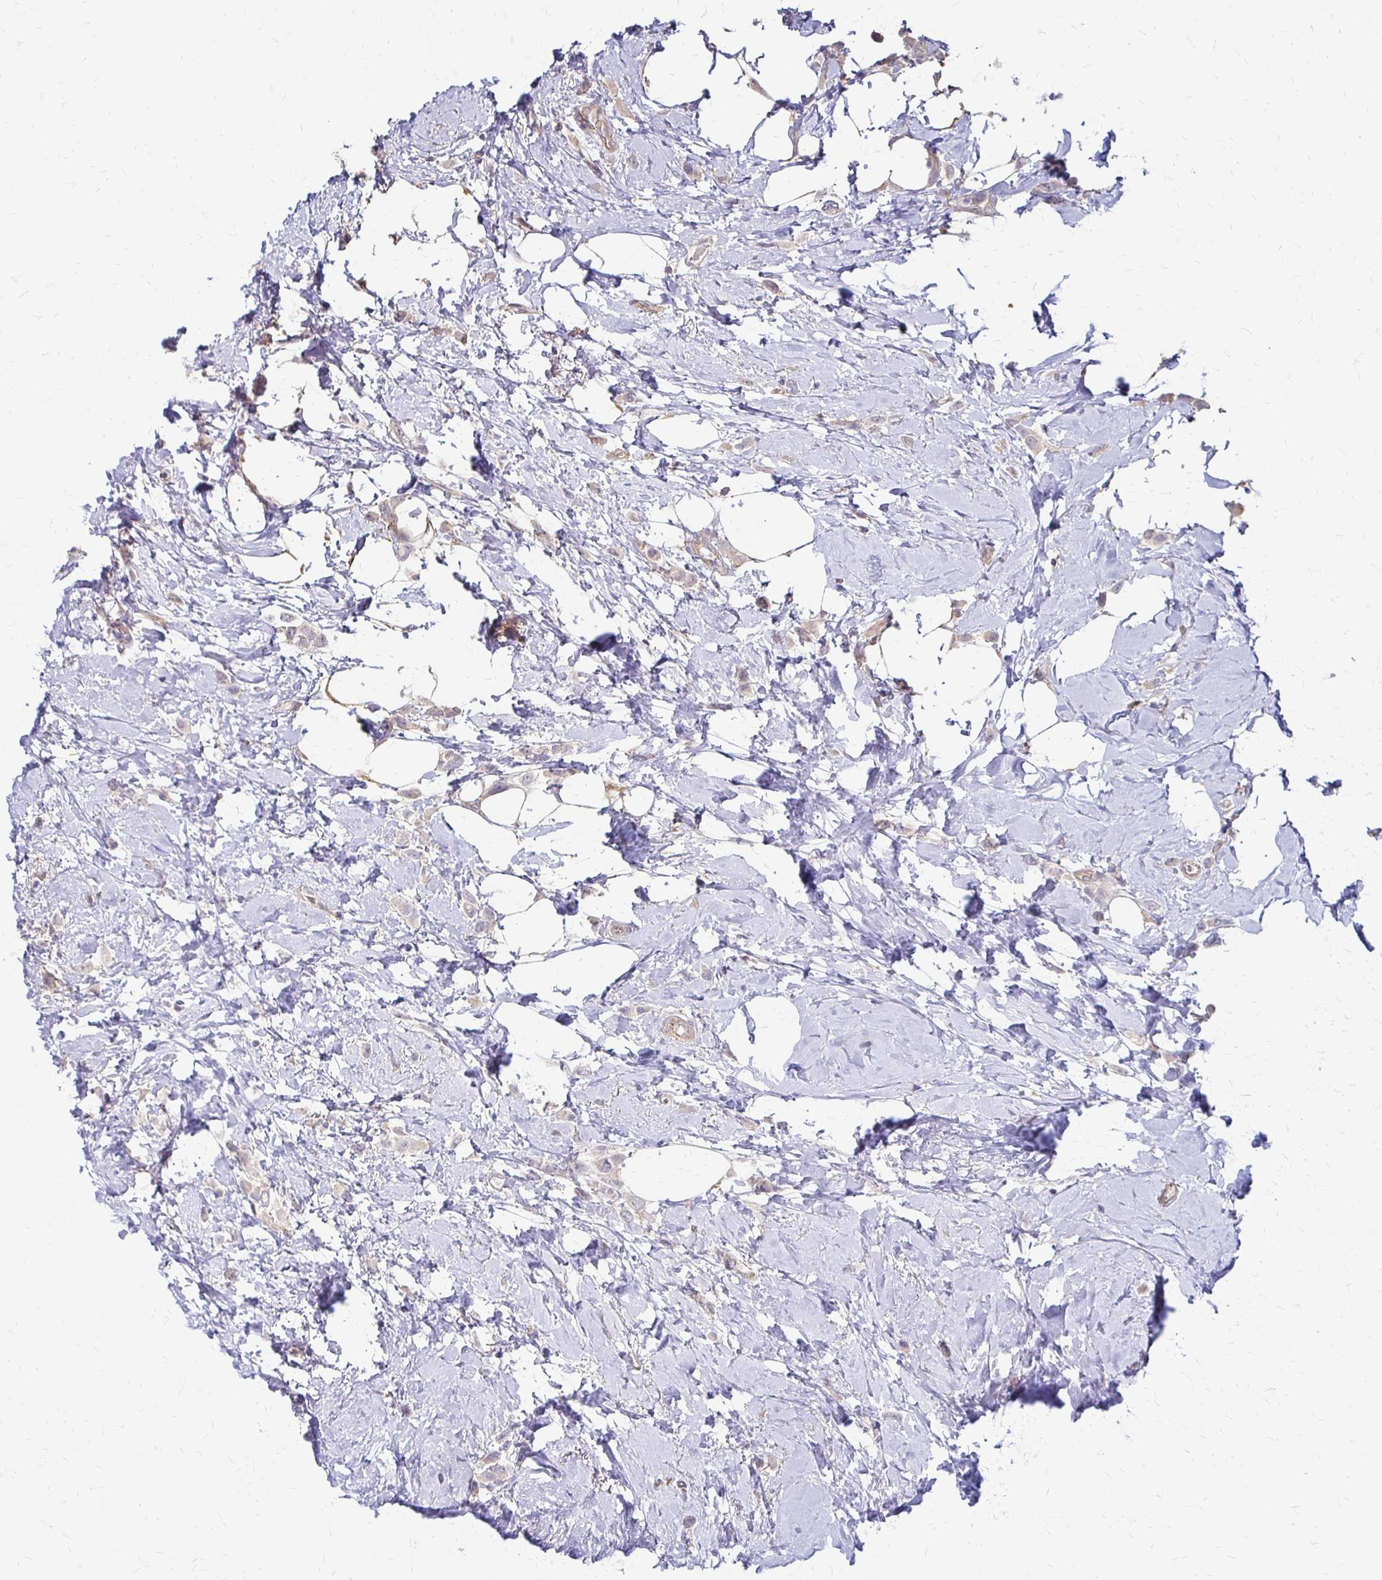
{"staining": {"intensity": "weak", "quantity": "<25%", "location": "cytoplasmic/membranous"}, "tissue": "breast cancer", "cell_type": "Tumor cells", "image_type": "cancer", "snomed": [{"axis": "morphology", "description": "Lobular carcinoma"}, {"axis": "topography", "description": "Breast"}], "caption": "Breast cancer was stained to show a protein in brown. There is no significant positivity in tumor cells. (IHC, brightfield microscopy, high magnification).", "gene": "CFL2", "patient": {"sex": "female", "age": 66}}